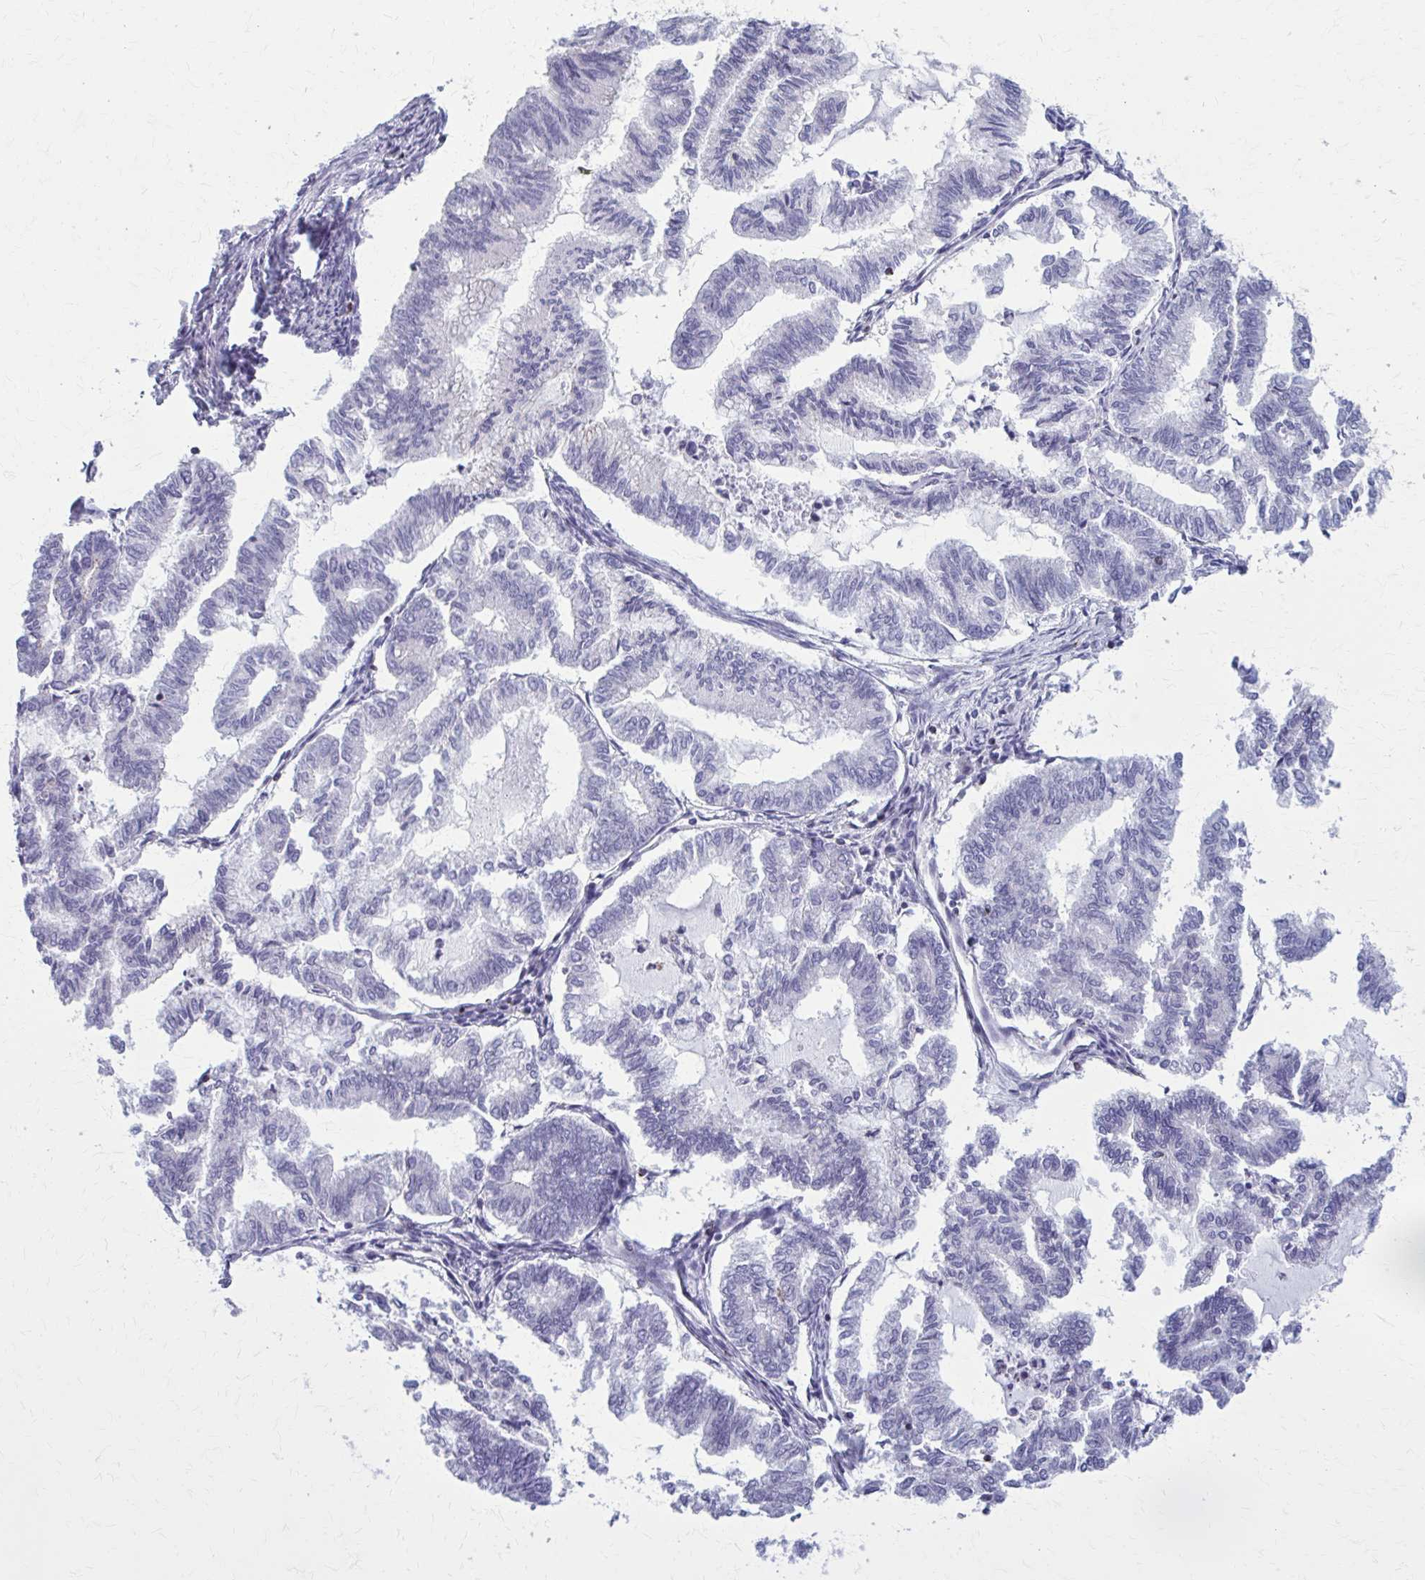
{"staining": {"intensity": "negative", "quantity": "none", "location": "none"}, "tissue": "endometrial cancer", "cell_type": "Tumor cells", "image_type": "cancer", "snomed": [{"axis": "morphology", "description": "Adenocarcinoma, NOS"}, {"axis": "topography", "description": "Endometrium"}], "caption": "Endometrial adenocarcinoma was stained to show a protein in brown. There is no significant staining in tumor cells. (DAB (3,3'-diaminobenzidine) immunohistochemistry (IHC), high magnification).", "gene": "PEDS1", "patient": {"sex": "female", "age": 79}}